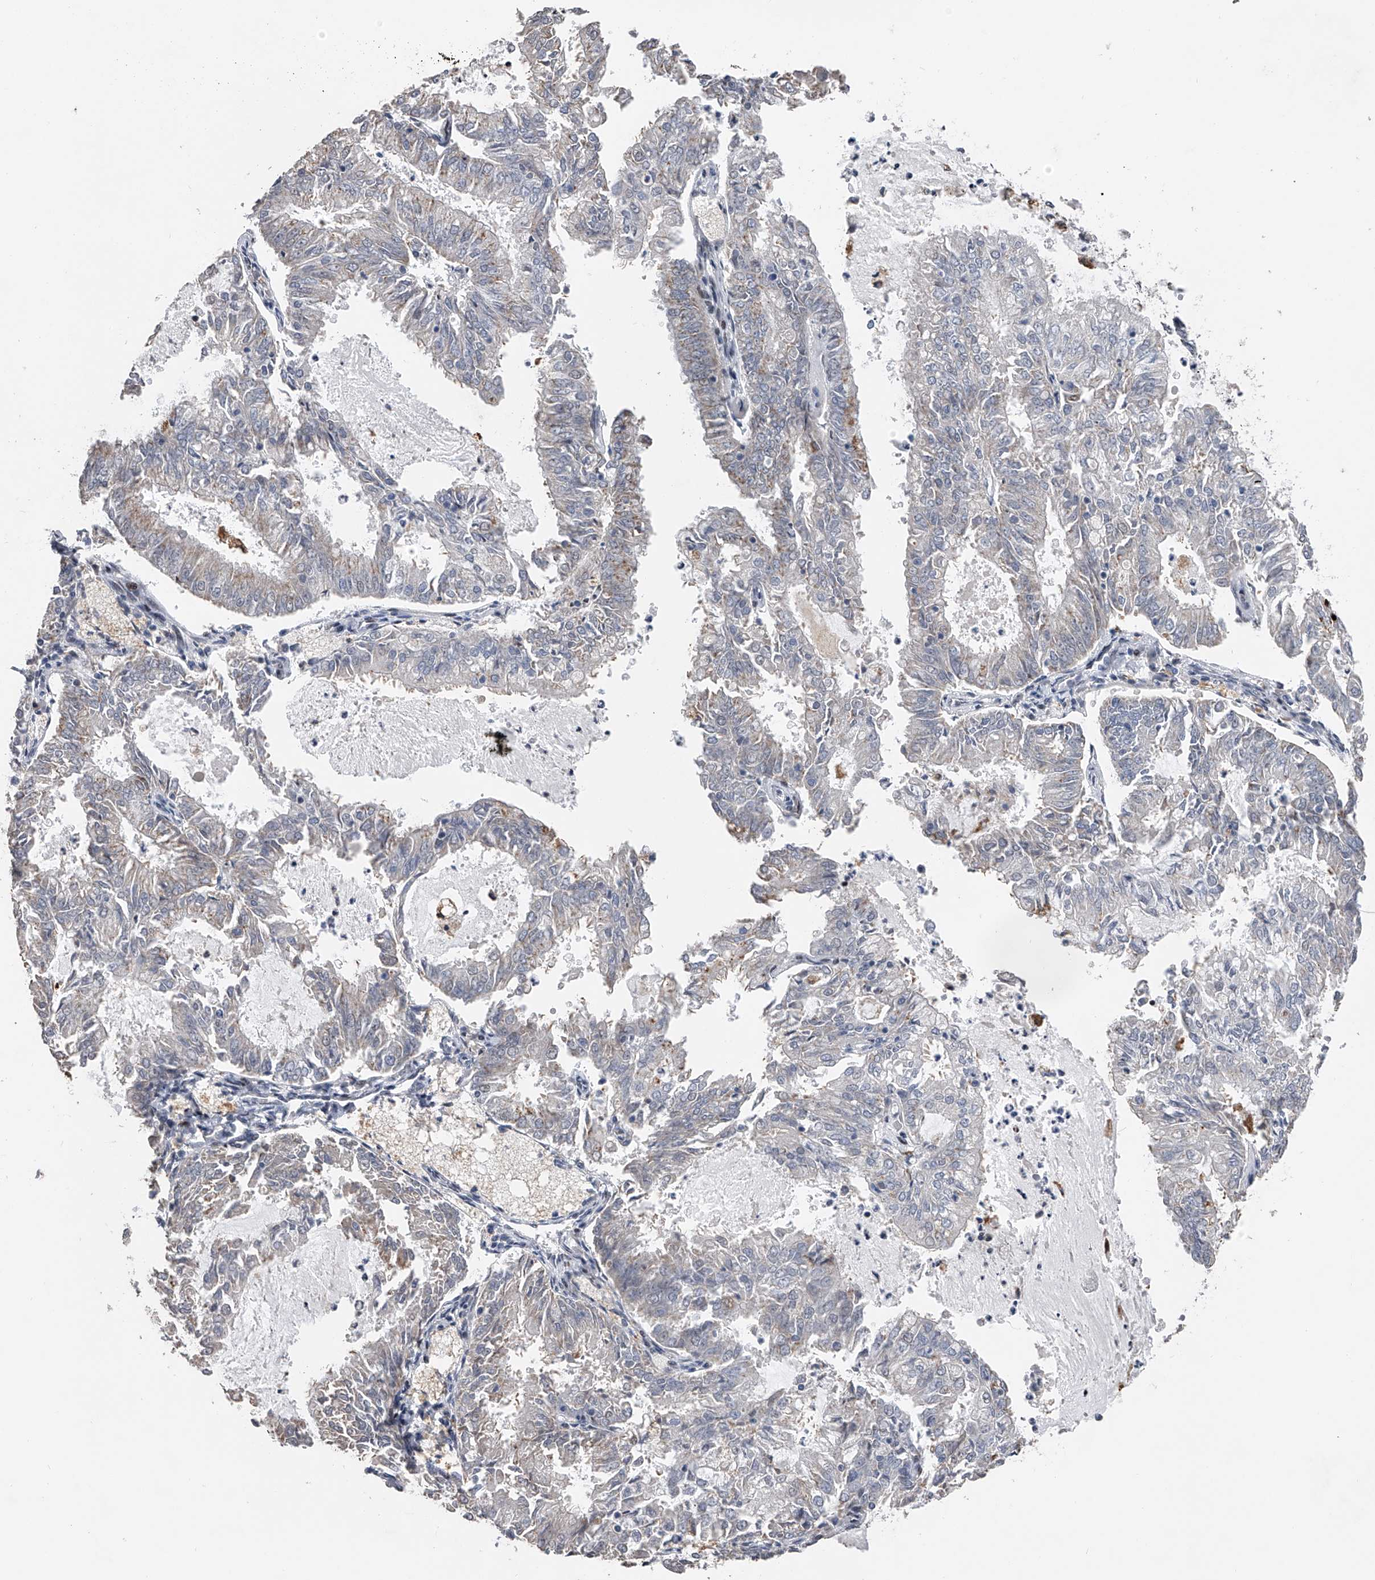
{"staining": {"intensity": "negative", "quantity": "none", "location": "none"}, "tissue": "endometrial cancer", "cell_type": "Tumor cells", "image_type": "cancer", "snomed": [{"axis": "morphology", "description": "Adenocarcinoma, NOS"}, {"axis": "topography", "description": "Endometrium"}], "caption": "The image displays no significant staining in tumor cells of adenocarcinoma (endometrial).", "gene": "RWDD2A", "patient": {"sex": "female", "age": 57}}